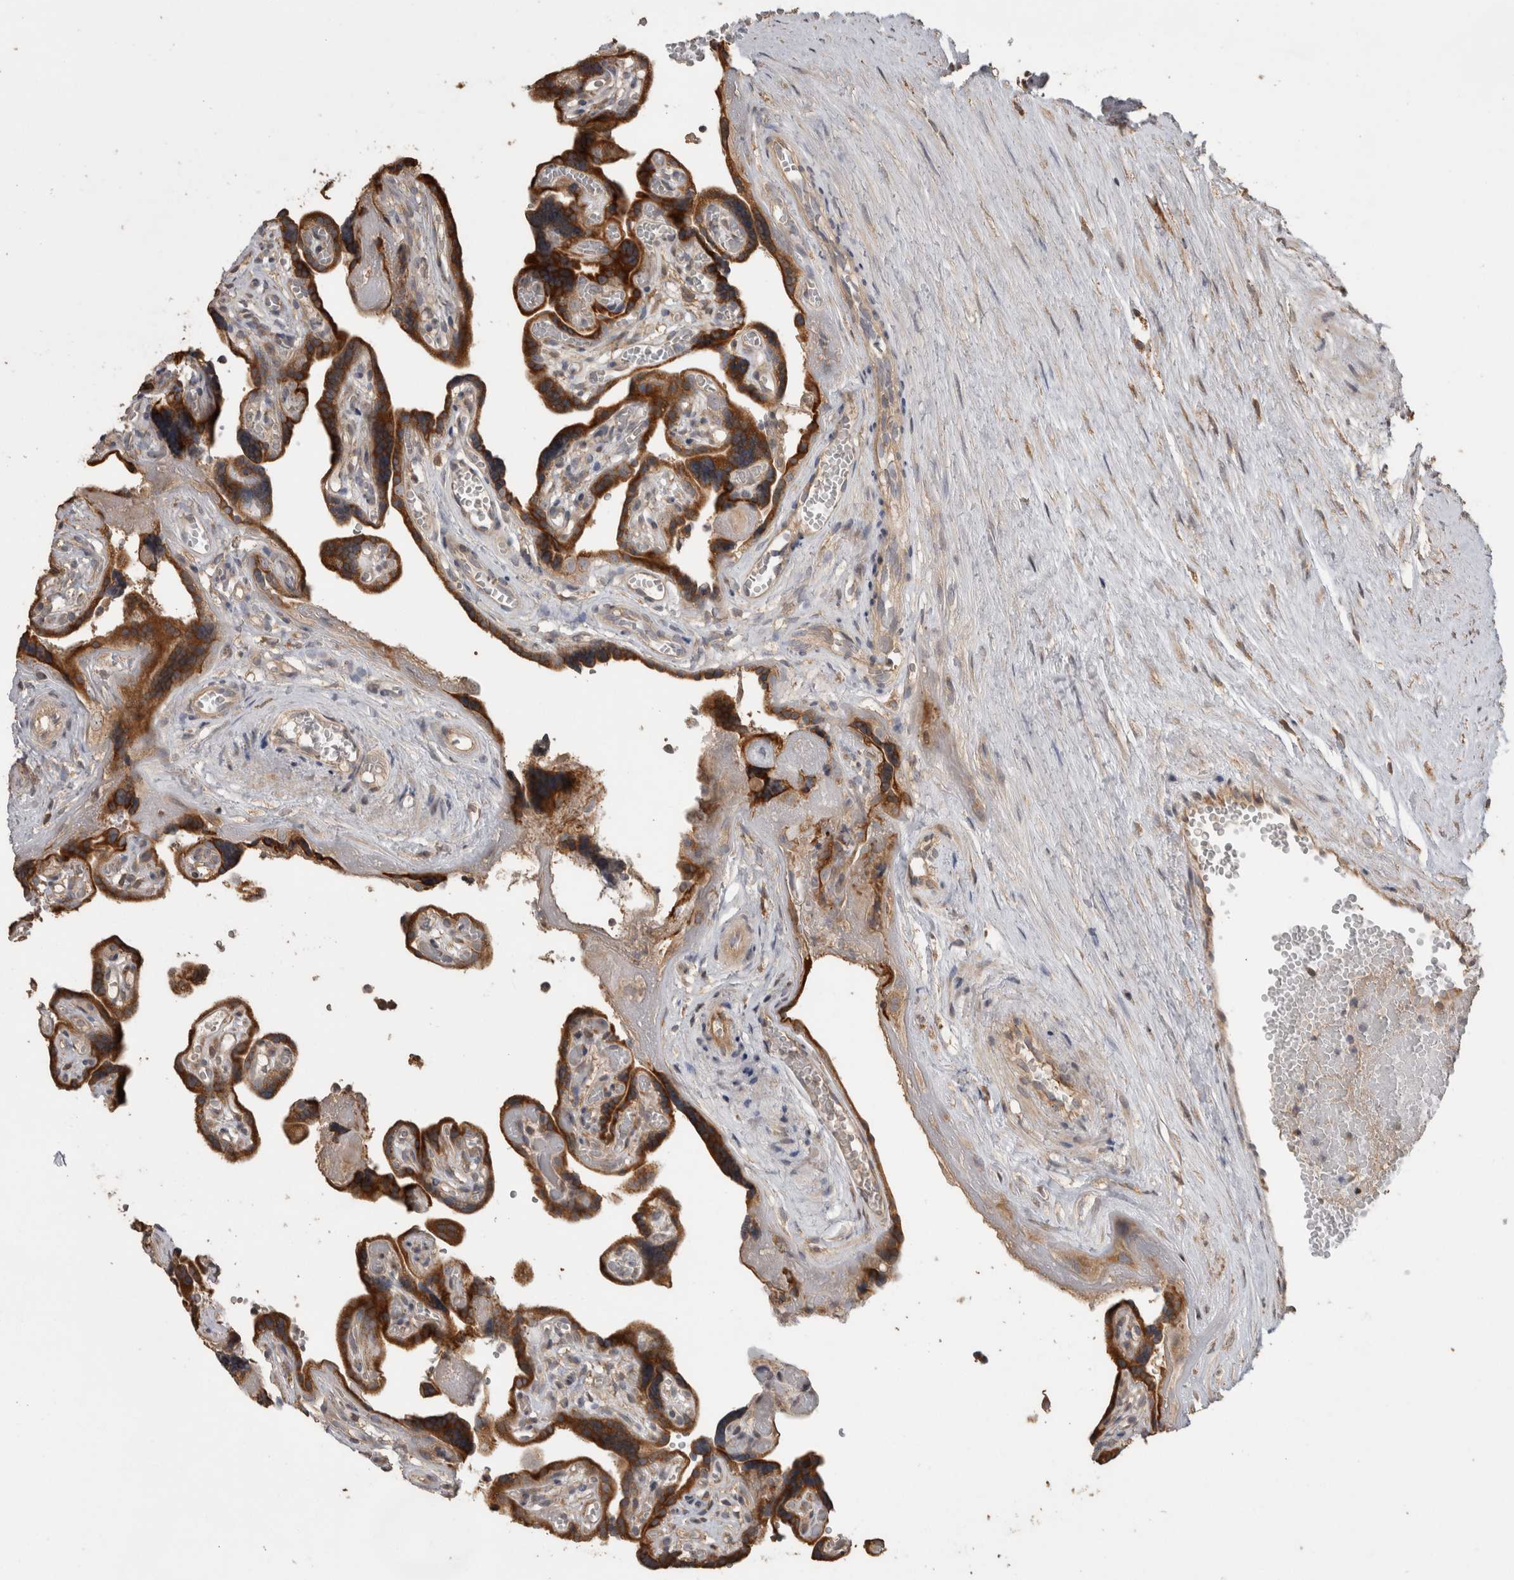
{"staining": {"intensity": "strong", "quantity": ">75%", "location": "cytoplasmic/membranous"}, "tissue": "placenta", "cell_type": "Trophoblastic cells", "image_type": "normal", "snomed": [{"axis": "morphology", "description": "Normal tissue, NOS"}, {"axis": "topography", "description": "Placenta"}], "caption": "This micrograph exhibits unremarkable placenta stained with immunohistochemistry (IHC) to label a protein in brown. The cytoplasmic/membranous of trophoblastic cells show strong positivity for the protein. Nuclei are counter-stained blue.", "gene": "TBCE", "patient": {"sex": "female", "age": 30}}